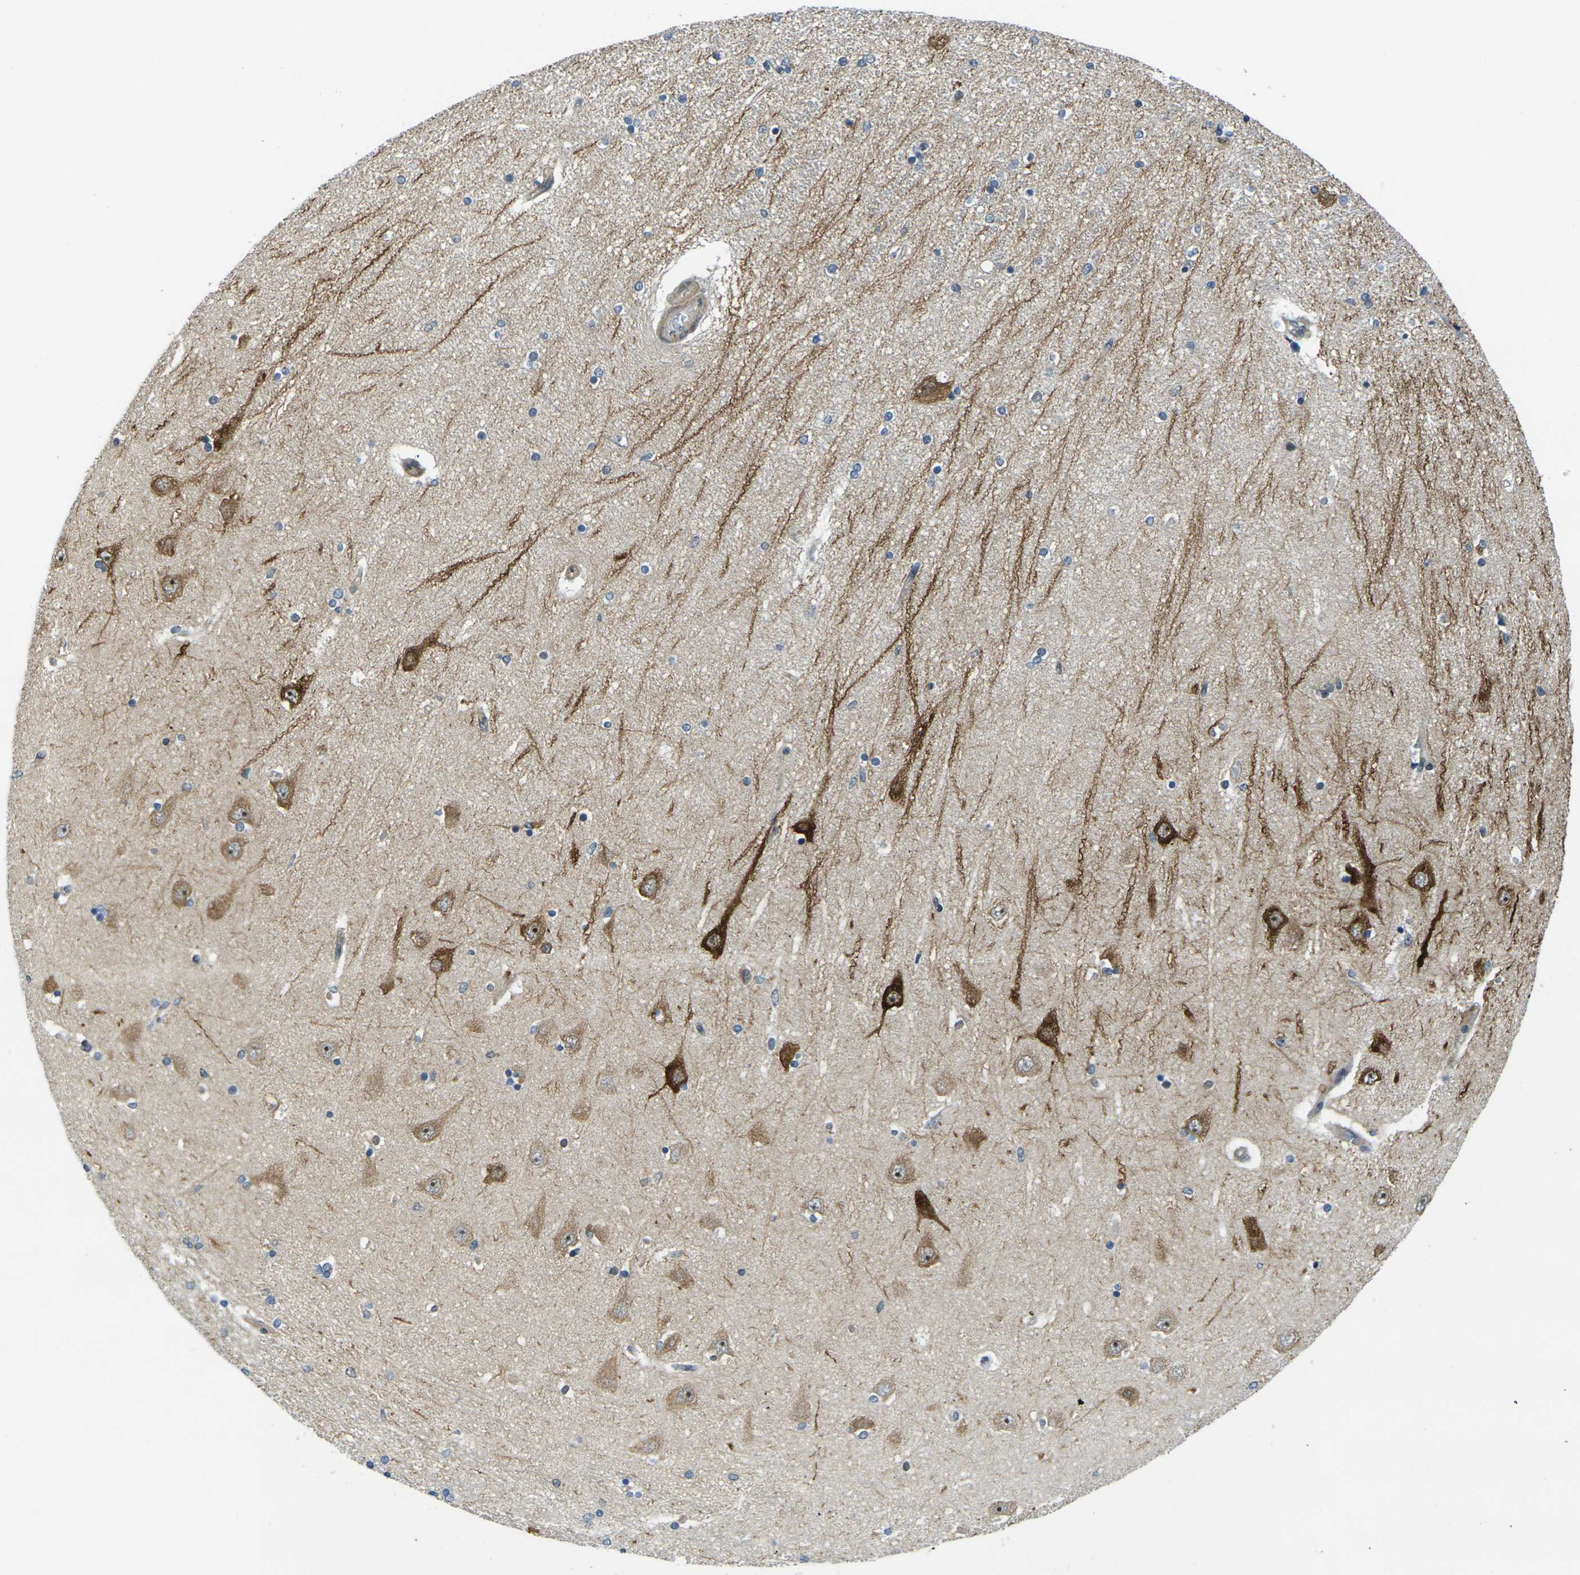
{"staining": {"intensity": "weak", "quantity": "<25%", "location": "cytoplasmic/membranous"}, "tissue": "hippocampus", "cell_type": "Glial cells", "image_type": "normal", "snomed": [{"axis": "morphology", "description": "Normal tissue, NOS"}, {"axis": "topography", "description": "Hippocampus"}], "caption": "High magnification brightfield microscopy of benign hippocampus stained with DAB (brown) and counterstained with hematoxylin (blue): glial cells show no significant staining.", "gene": "KCTD10", "patient": {"sex": "female", "age": 54}}